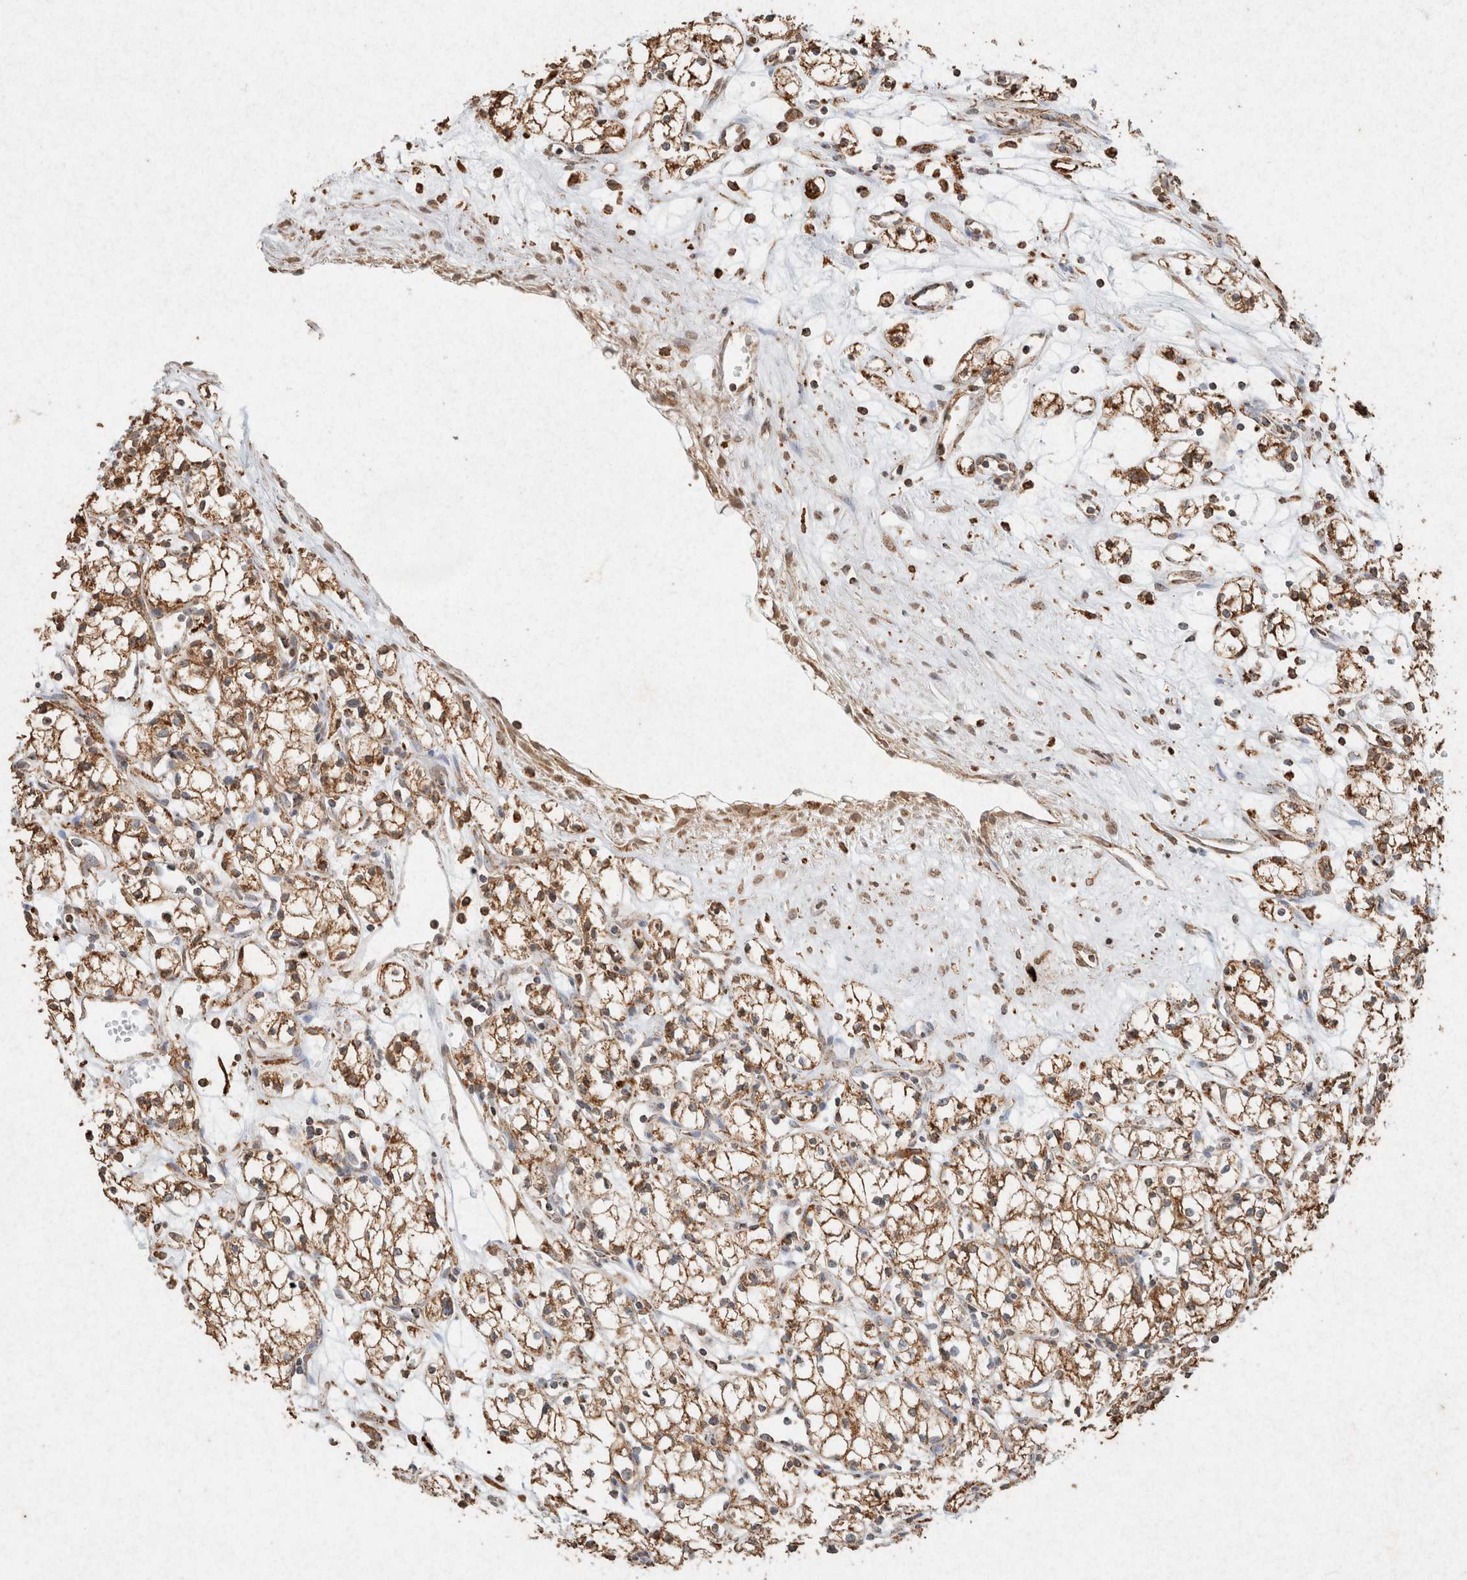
{"staining": {"intensity": "moderate", "quantity": ">75%", "location": "cytoplasmic/membranous"}, "tissue": "renal cancer", "cell_type": "Tumor cells", "image_type": "cancer", "snomed": [{"axis": "morphology", "description": "Normal tissue, NOS"}, {"axis": "morphology", "description": "Adenocarcinoma, NOS"}, {"axis": "topography", "description": "Kidney"}], "caption": "There is medium levels of moderate cytoplasmic/membranous positivity in tumor cells of renal adenocarcinoma, as demonstrated by immunohistochemical staining (brown color).", "gene": "SDC2", "patient": {"sex": "male", "age": 59}}